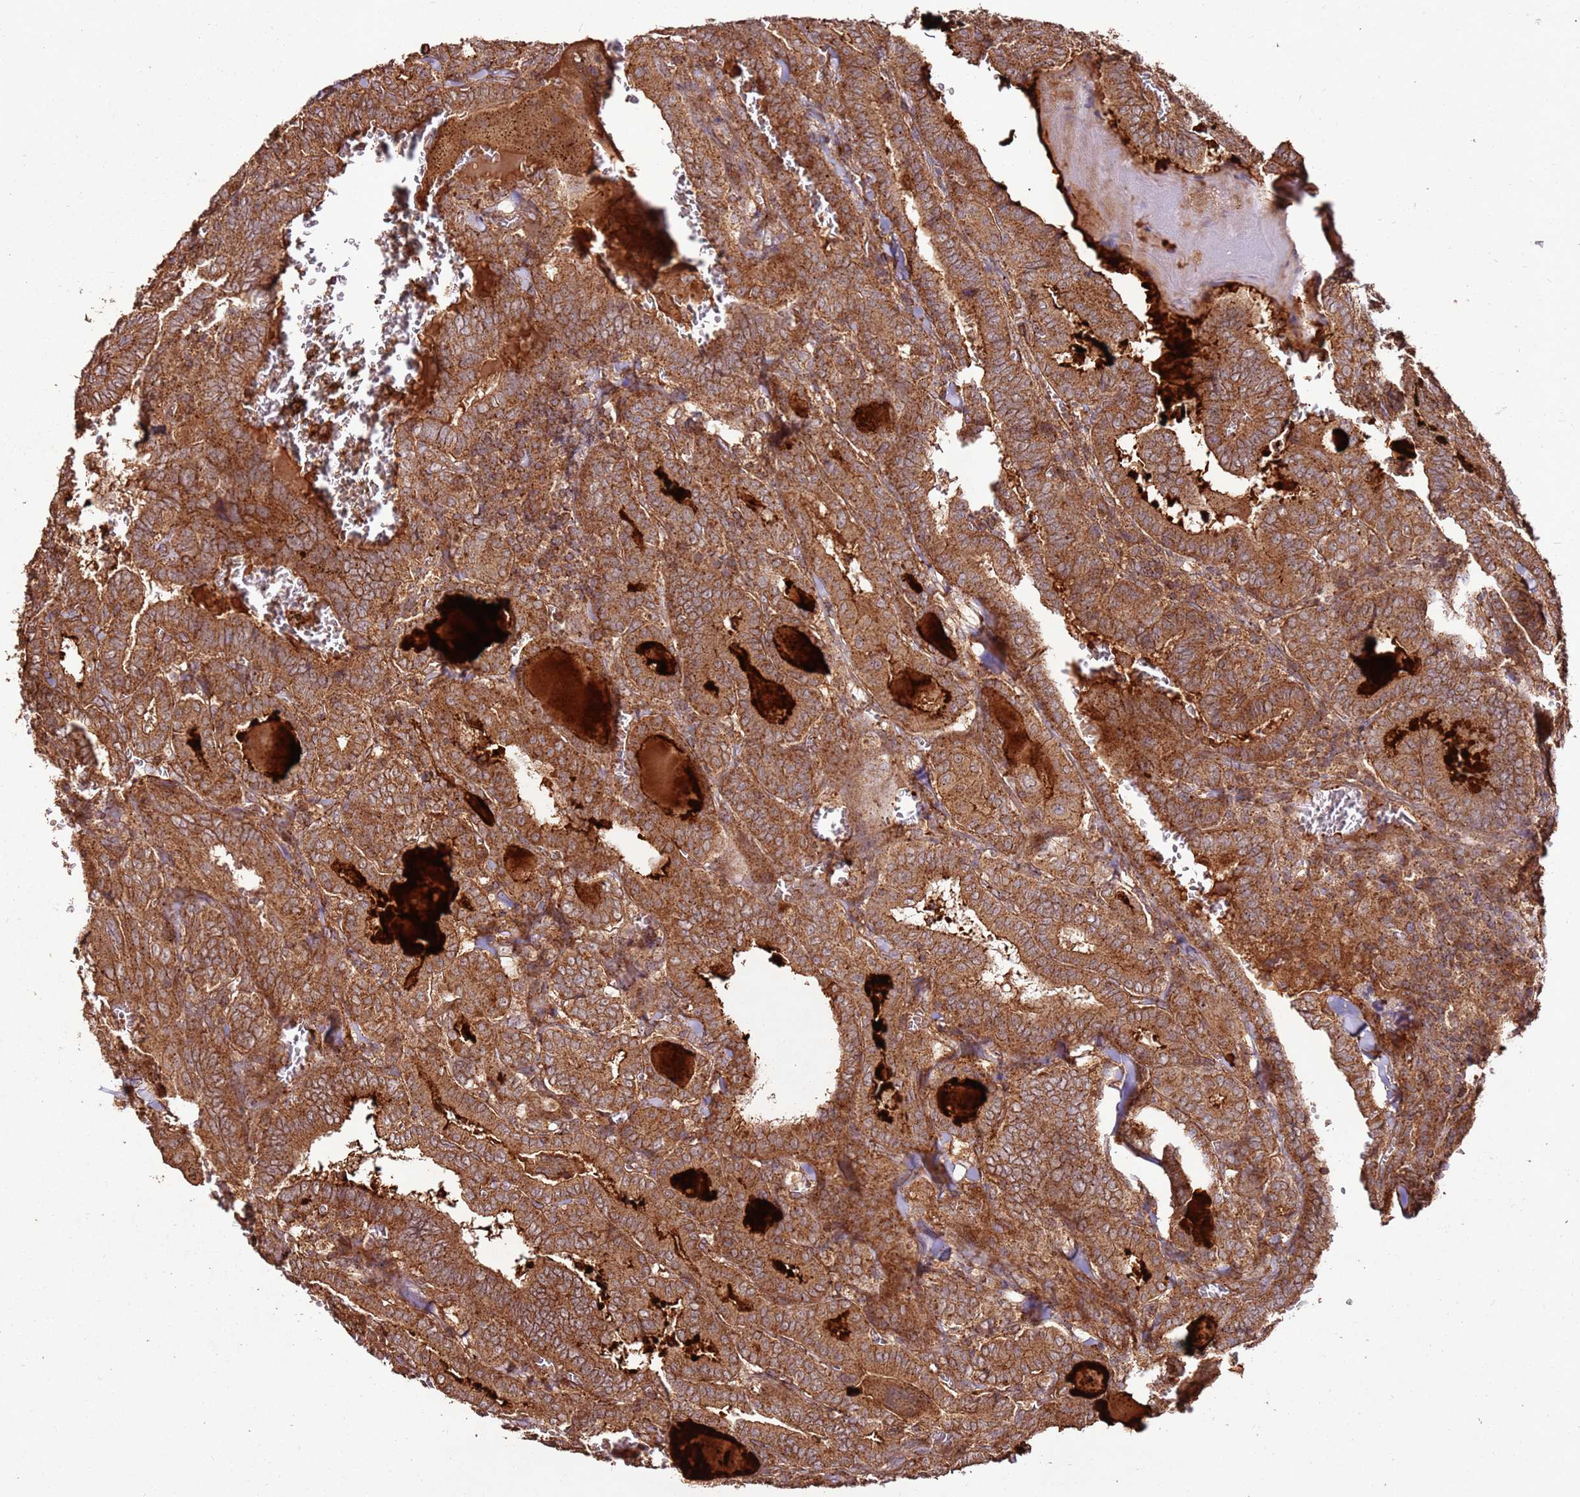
{"staining": {"intensity": "strong", "quantity": ">75%", "location": "cytoplasmic/membranous"}, "tissue": "thyroid cancer", "cell_type": "Tumor cells", "image_type": "cancer", "snomed": [{"axis": "morphology", "description": "Papillary adenocarcinoma, NOS"}, {"axis": "topography", "description": "Thyroid gland"}], "caption": "An immunohistochemistry photomicrograph of neoplastic tissue is shown. Protein staining in brown highlights strong cytoplasmic/membranous positivity in thyroid cancer (papillary adenocarcinoma) within tumor cells. (Brightfield microscopy of DAB IHC at high magnification).", "gene": "FAM186A", "patient": {"sex": "female", "age": 72}}